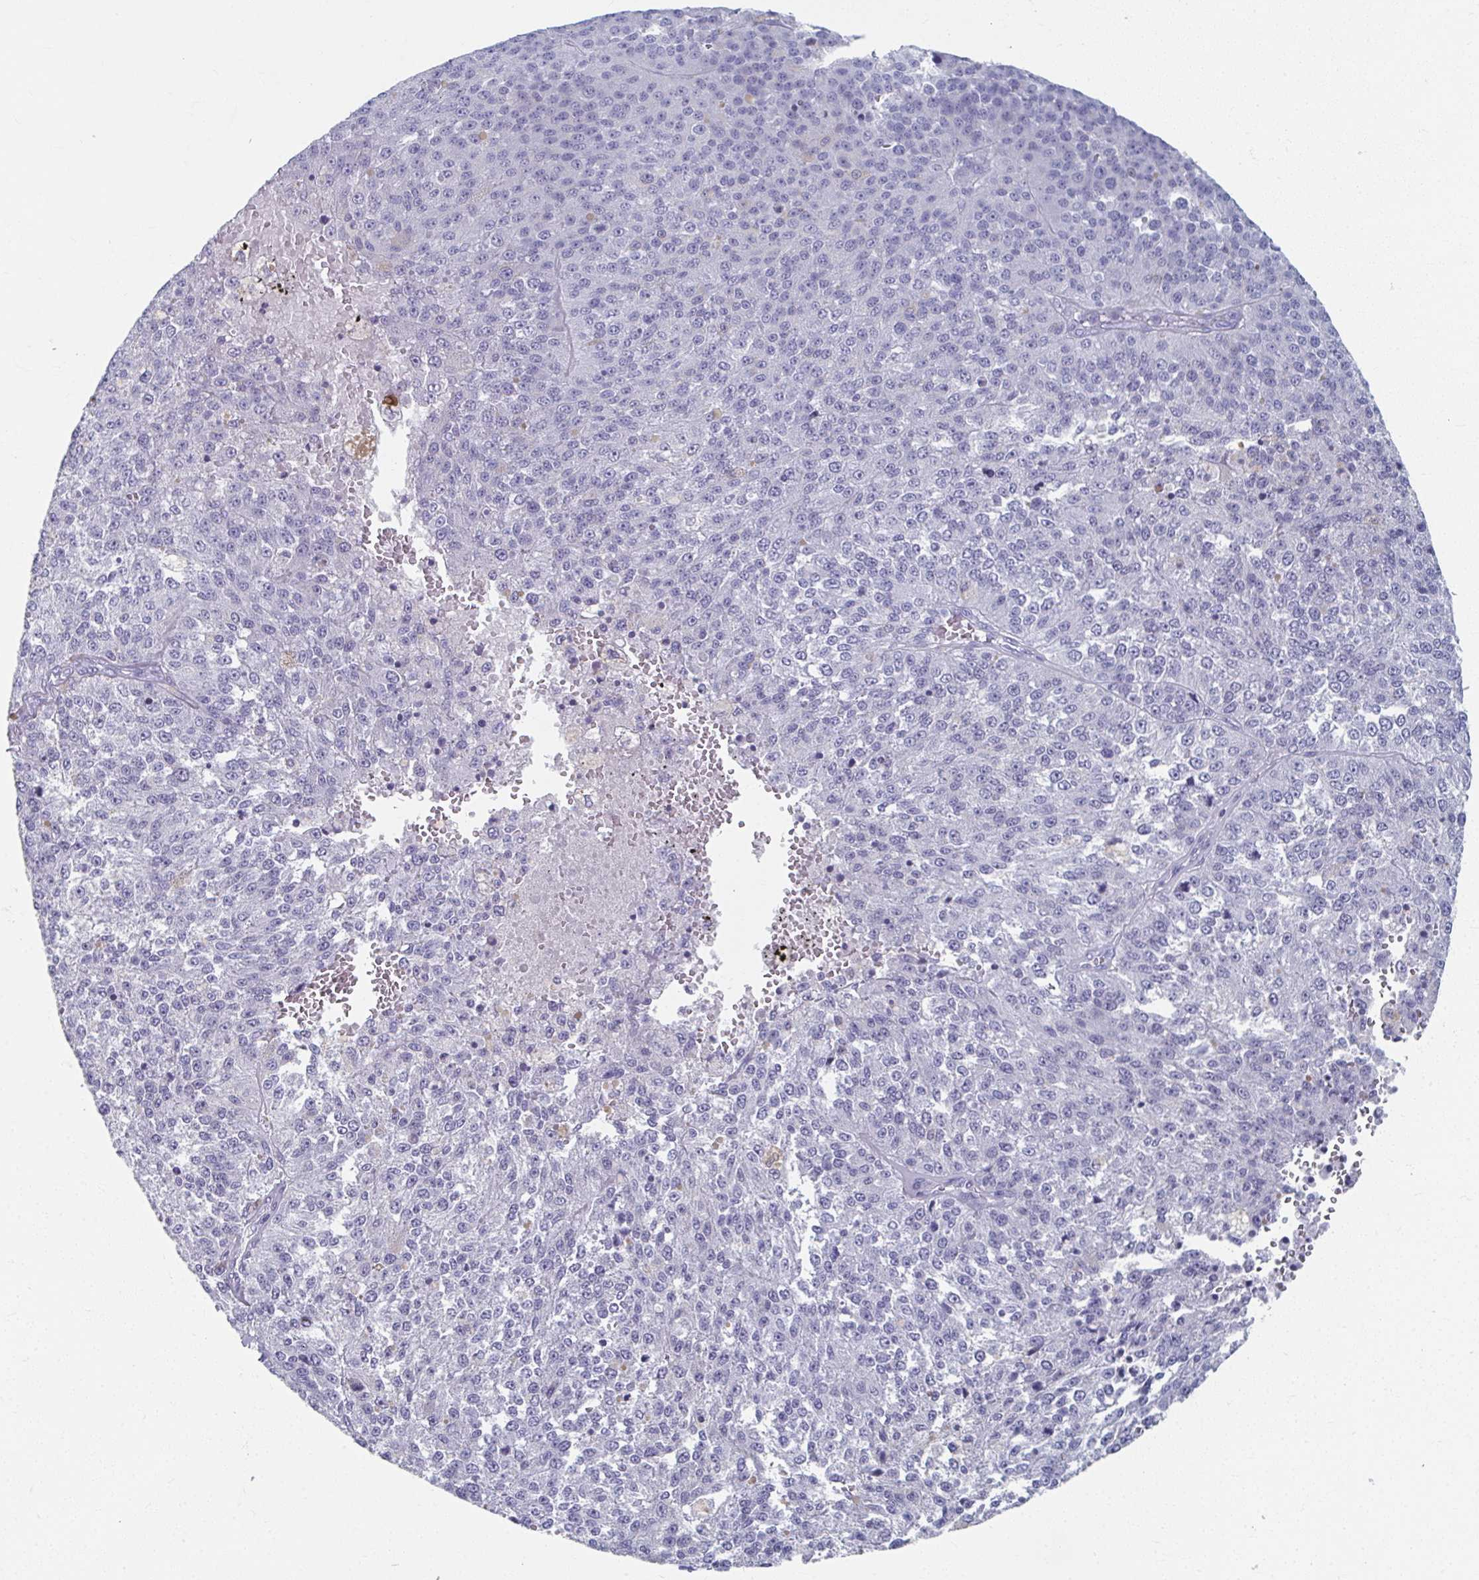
{"staining": {"intensity": "negative", "quantity": "none", "location": "none"}, "tissue": "melanoma", "cell_type": "Tumor cells", "image_type": "cancer", "snomed": [{"axis": "morphology", "description": "Malignant melanoma, Metastatic site"}, {"axis": "topography", "description": "Lymph node"}], "caption": "An immunohistochemistry (IHC) image of melanoma is shown. There is no staining in tumor cells of melanoma.", "gene": "GHRL", "patient": {"sex": "female", "age": 64}}